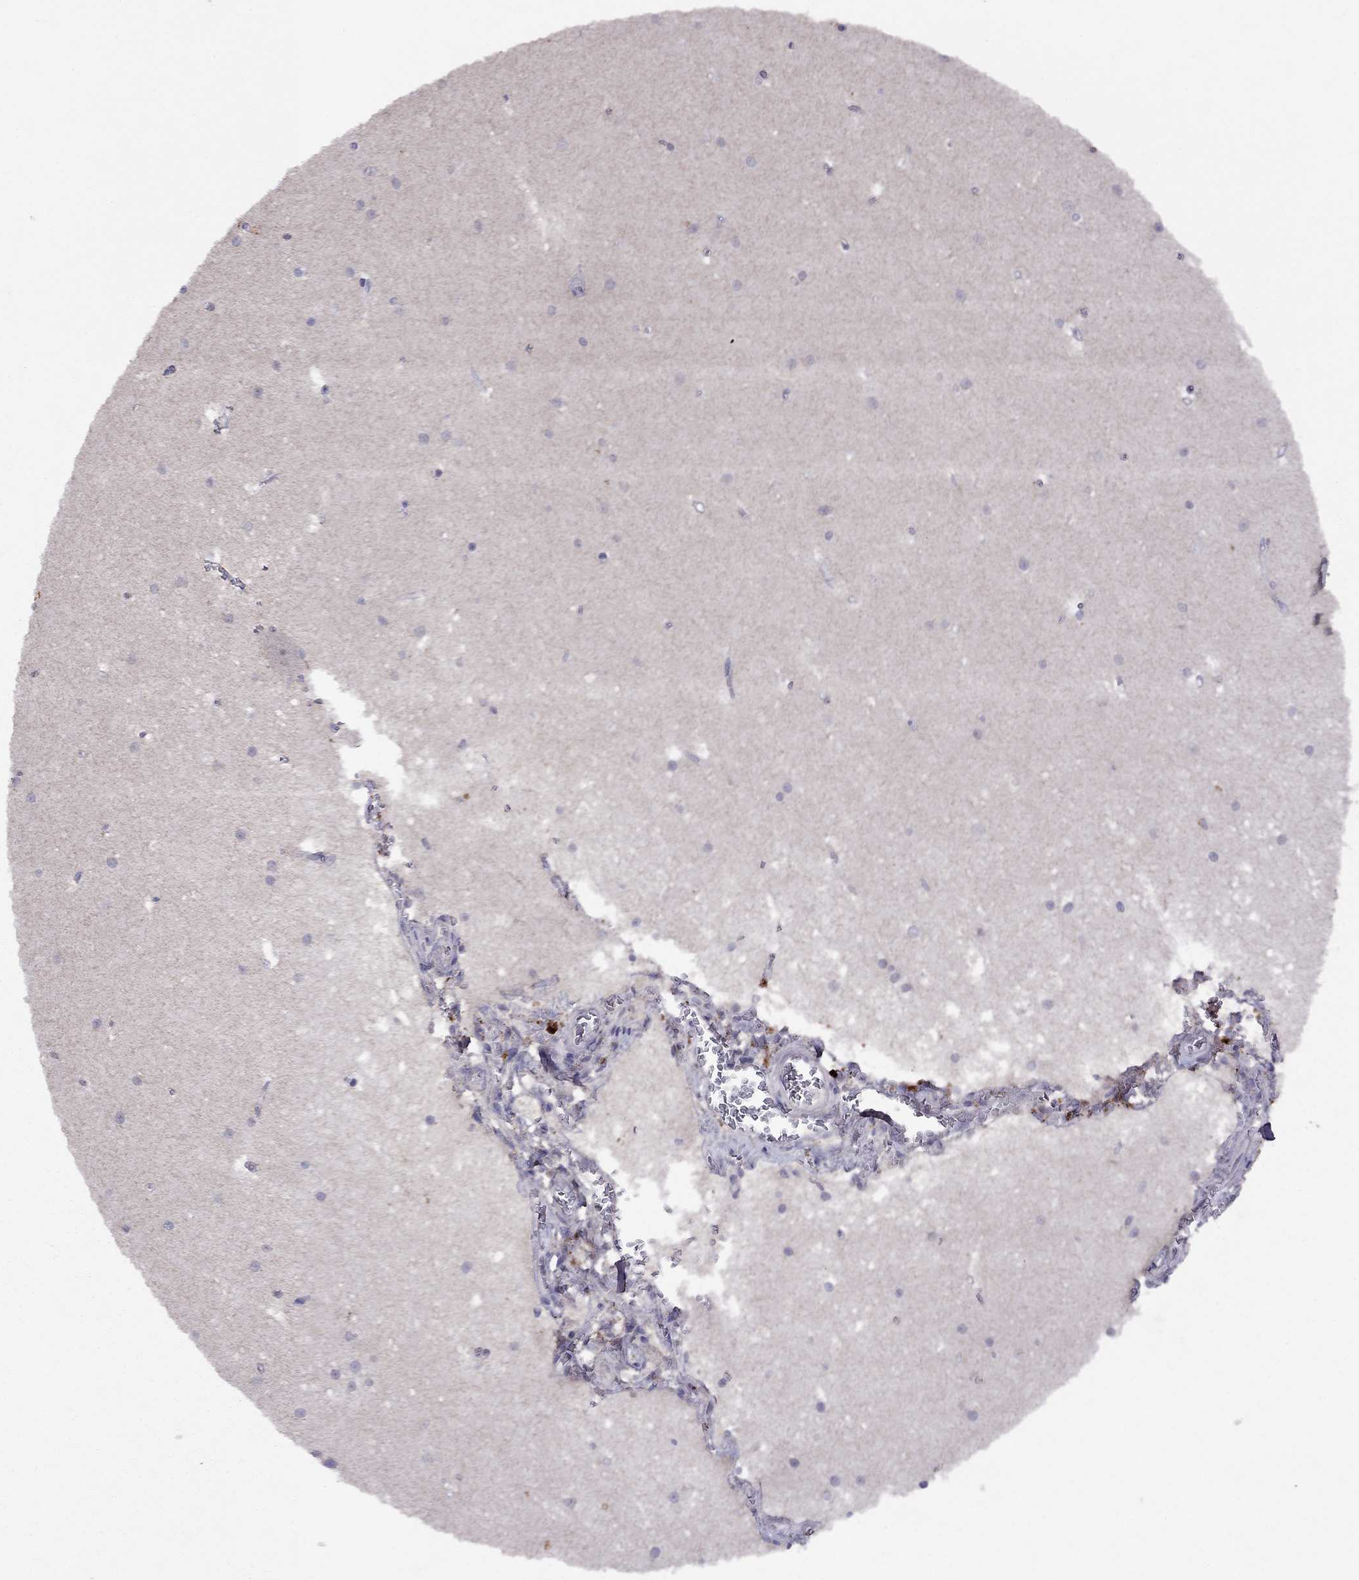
{"staining": {"intensity": "negative", "quantity": "none", "location": "none"}, "tissue": "cerebellum", "cell_type": "Cells in granular layer", "image_type": "normal", "snomed": [{"axis": "morphology", "description": "Normal tissue, NOS"}, {"axis": "topography", "description": "Cerebellum"}], "caption": "DAB (3,3'-diaminobenzidine) immunohistochemical staining of unremarkable cerebellum exhibits no significant staining in cells in granular layer. The staining is performed using DAB (3,3'-diaminobenzidine) brown chromogen with nuclei counter-stained in using hematoxylin.", "gene": "ESR2", "patient": {"sex": "male", "age": 54}}